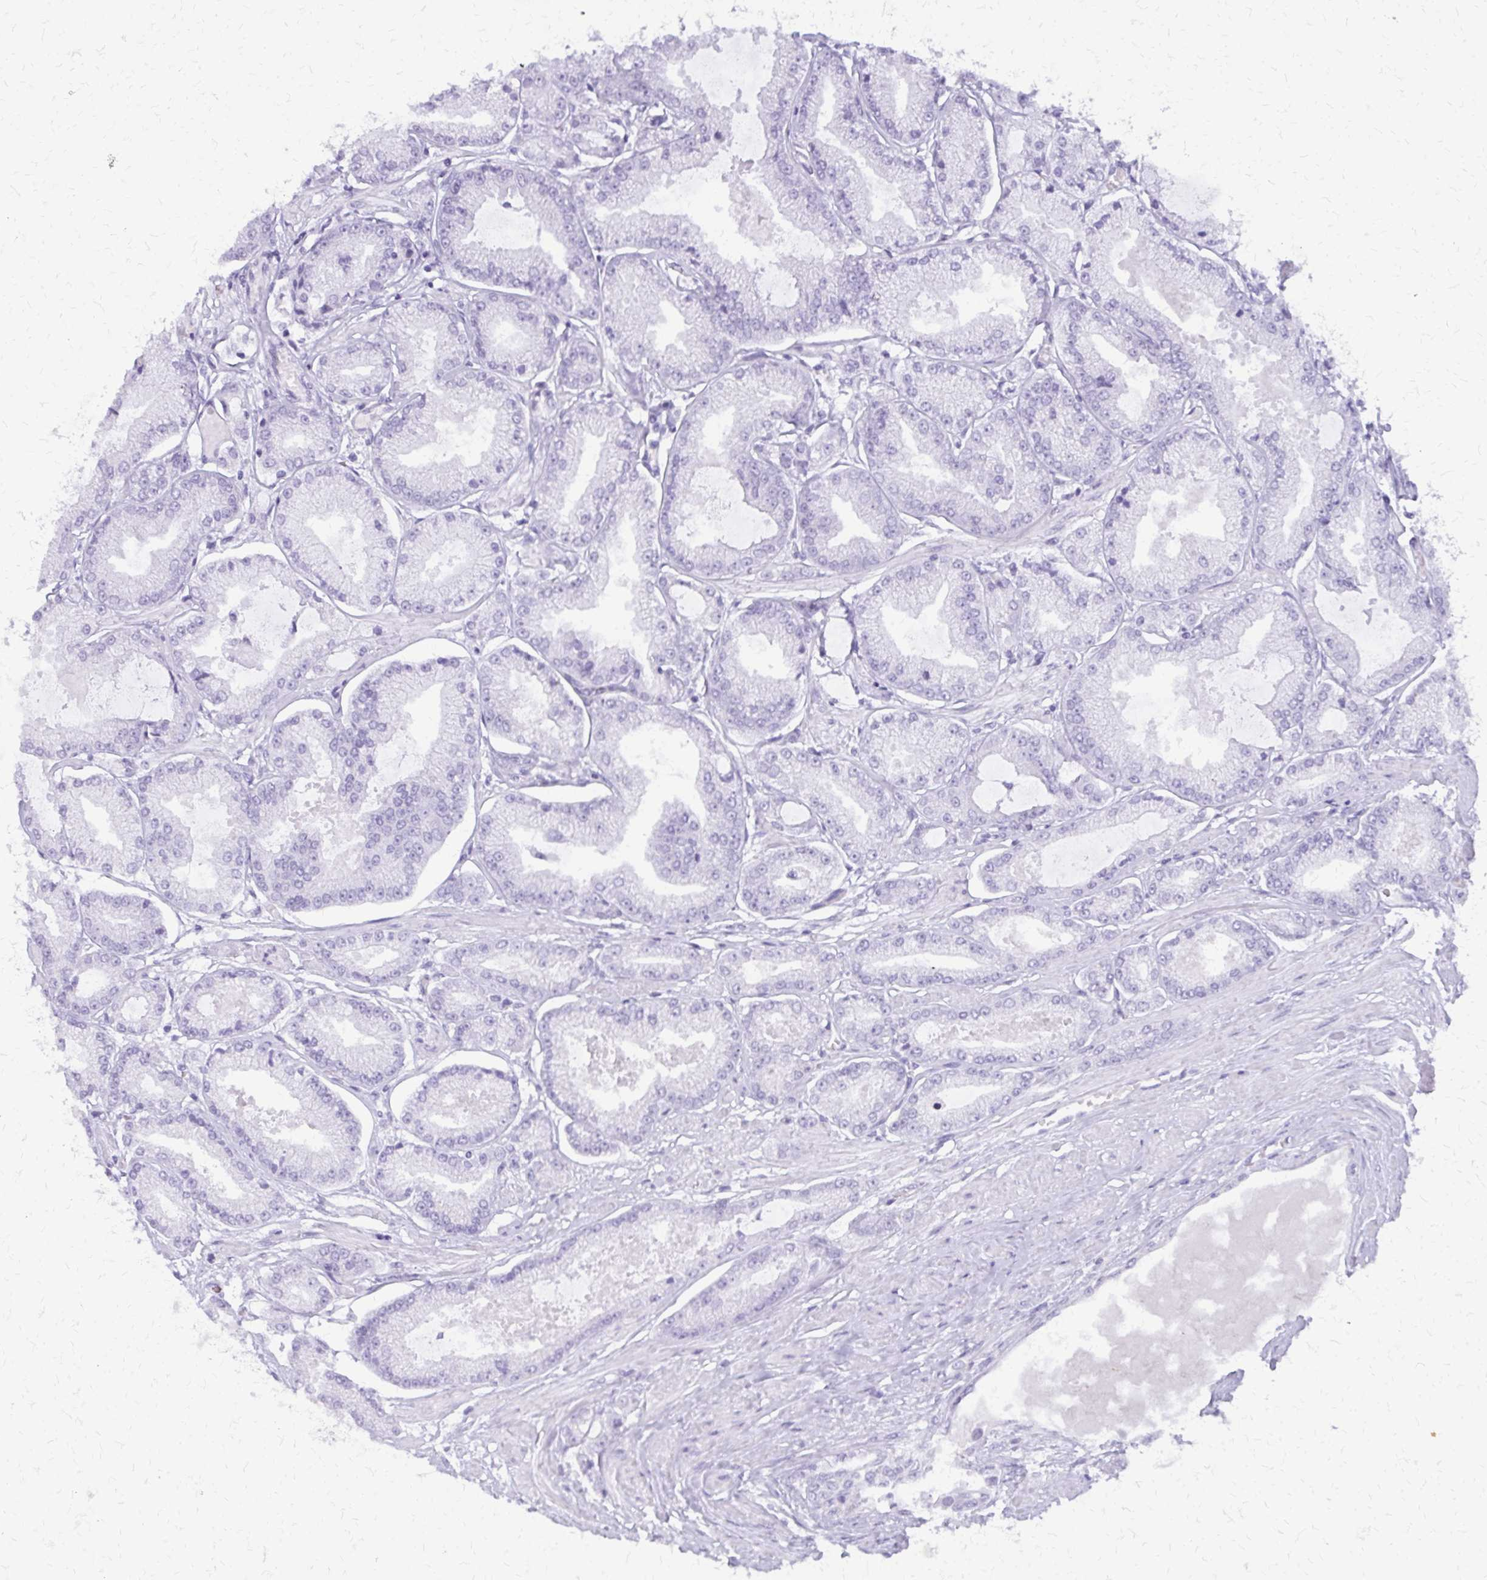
{"staining": {"intensity": "negative", "quantity": "none", "location": "none"}, "tissue": "prostate cancer", "cell_type": "Tumor cells", "image_type": "cancer", "snomed": [{"axis": "morphology", "description": "Adenocarcinoma, Low grade"}, {"axis": "topography", "description": "Prostate"}], "caption": "An immunohistochemistry (IHC) image of prostate cancer is shown. There is no staining in tumor cells of prostate cancer.", "gene": "FAM162B", "patient": {"sex": "male", "age": 55}}